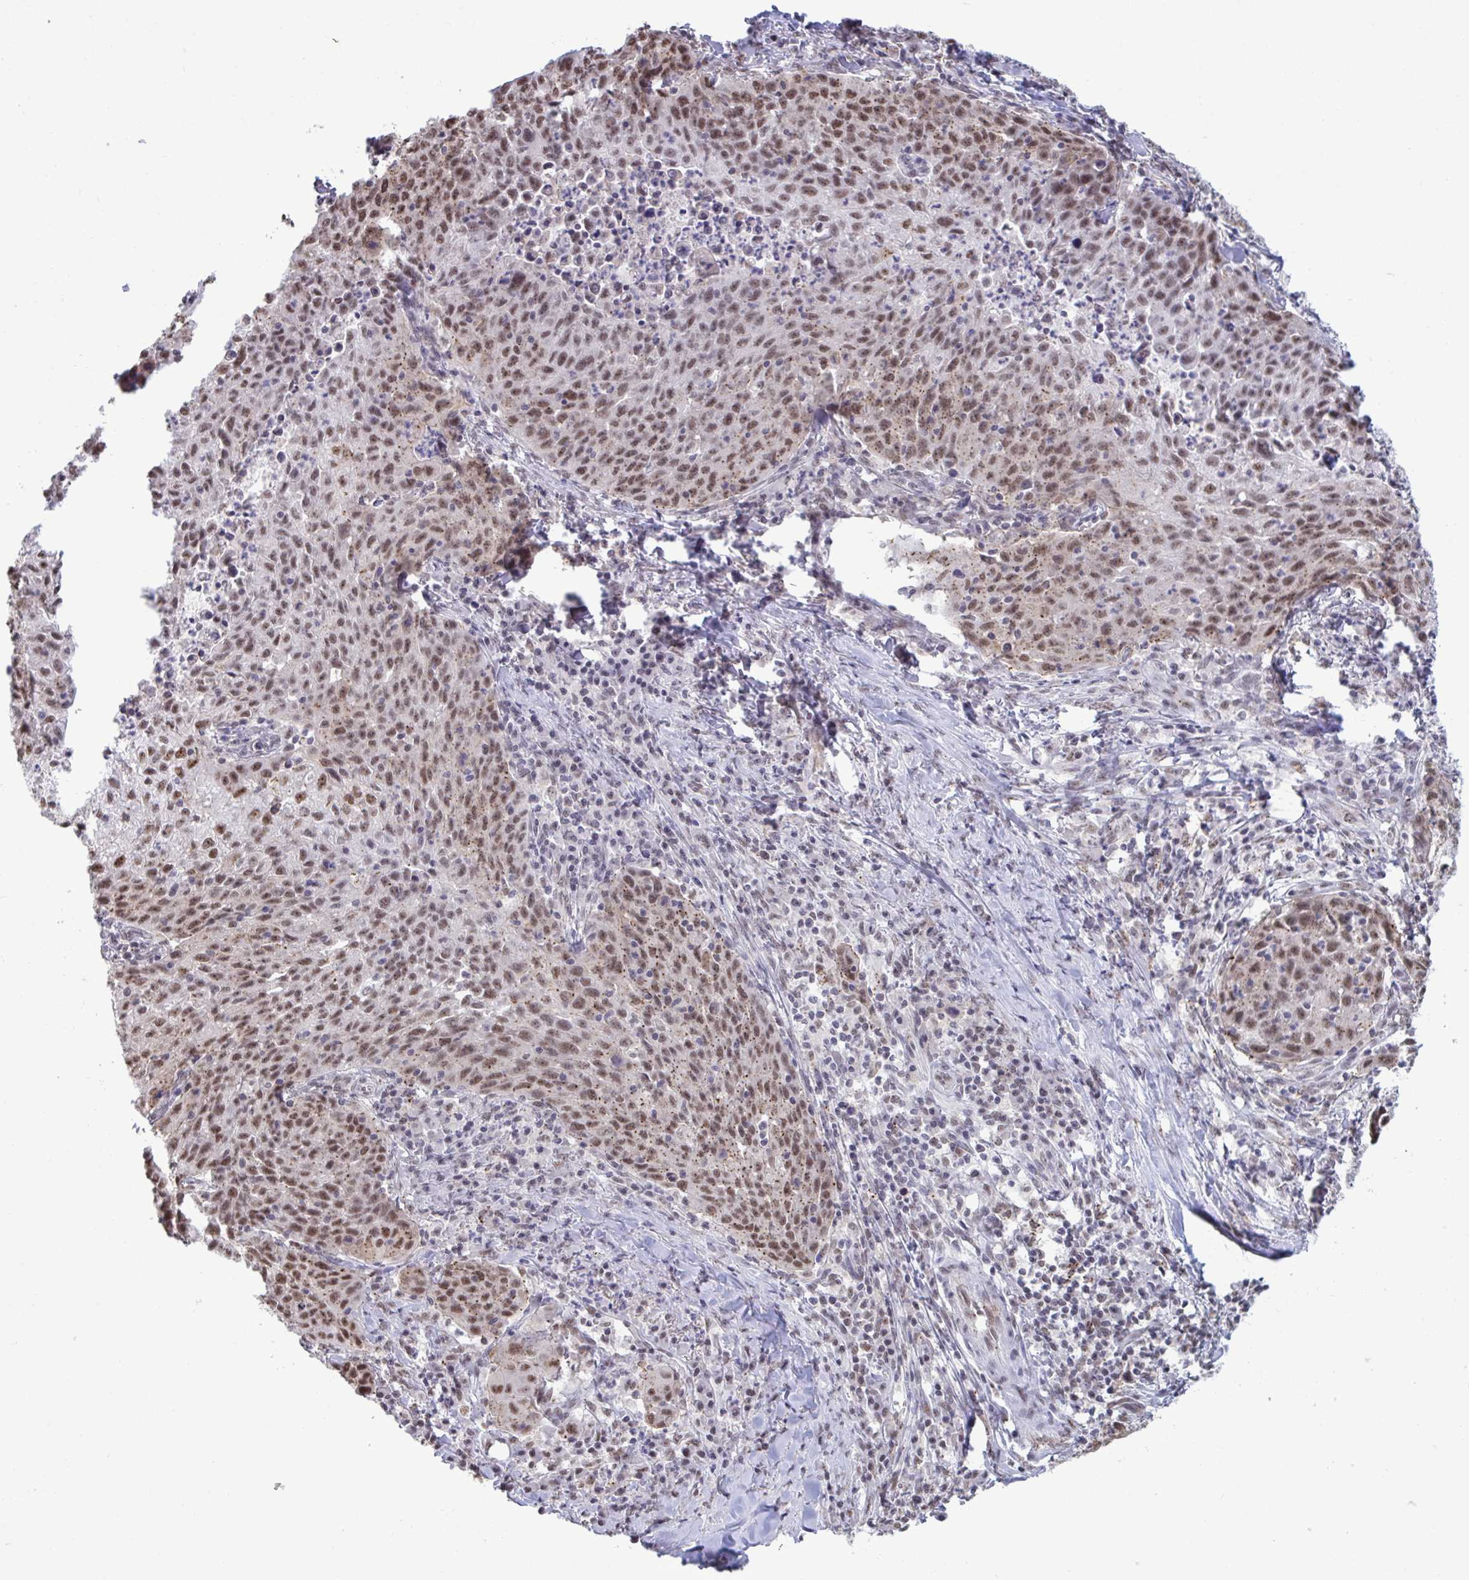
{"staining": {"intensity": "moderate", "quantity": ">75%", "location": "nuclear"}, "tissue": "lung cancer", "cell_type": "Tumor cells", "image_type": "cancer", "snomed": [{"axis": "morphology", "description": "Squamous cell carcinoma, NOS"}, {"axis": "morphology", "description": "Squamous cell carcinoma, metastatic, NOS"}, {"axis": "topography", "description": "Bronchus"}, {"axis": "topography", "description": "Lung"}], "caption": "Lung cancer (squamous cell carcinoma) stained with IHC shows moderate nuclear staining in approximately >75% of tumor cells.", "gene": "PUF60", "patient": {"sex": "male", "age": 62}}